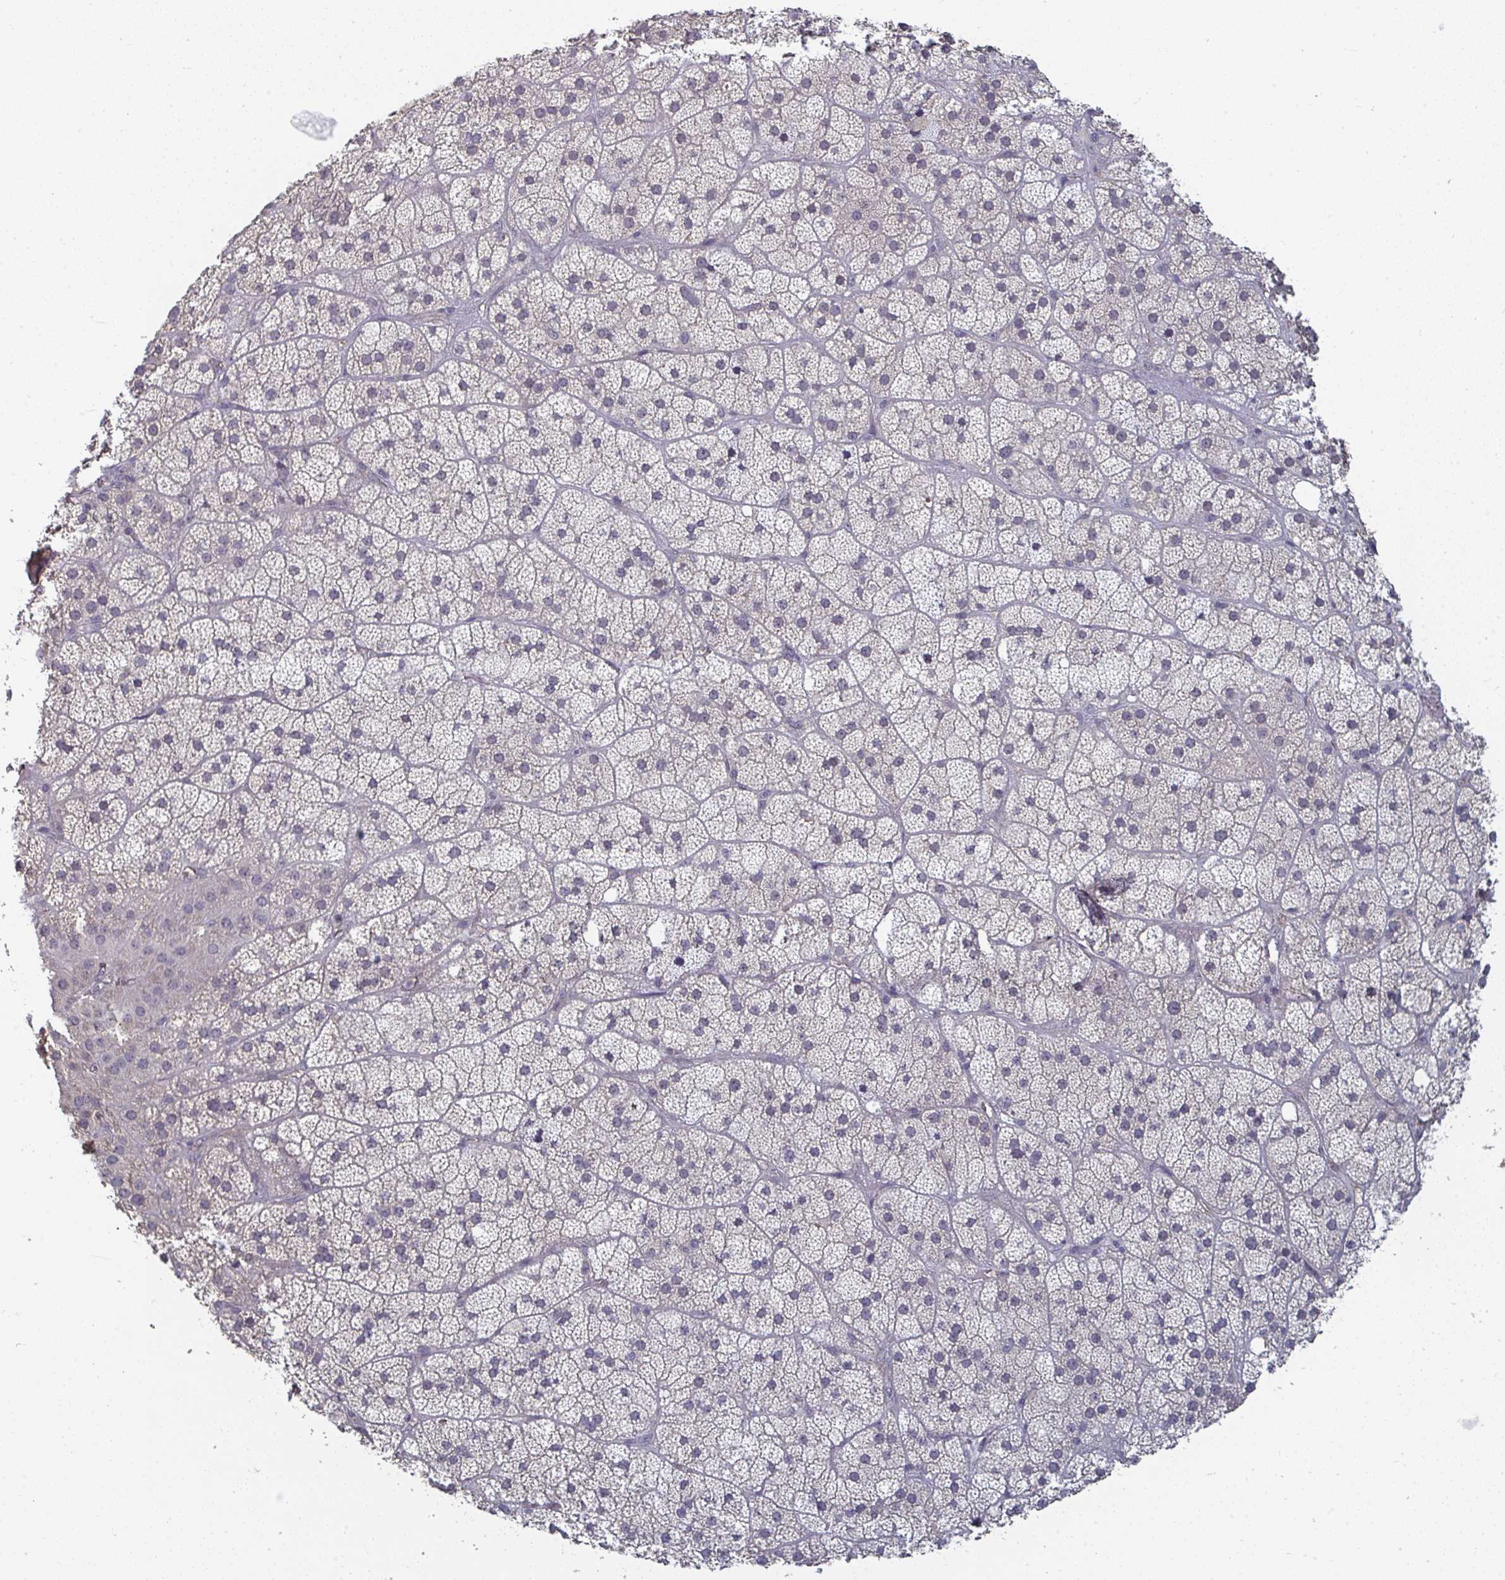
{"staining": {"intensity": "weak", "quantity": "<25%", "location": "cytoplasmic/membranous"}, "tissue": "adrenal gland", "cell_type": "Glandular cells", "image_type": "normal", "snomed": [{"axis": "morphology", "description": "Normal tissue, NOS"}, {"axis": "topography", "description": "Adrenal gland"}], "caption": "IHC of benign adrenal gland demonstrates no expression in glandular cells.", "gene": "LIX1", "patient": {"sex": "male", "age": 57}}